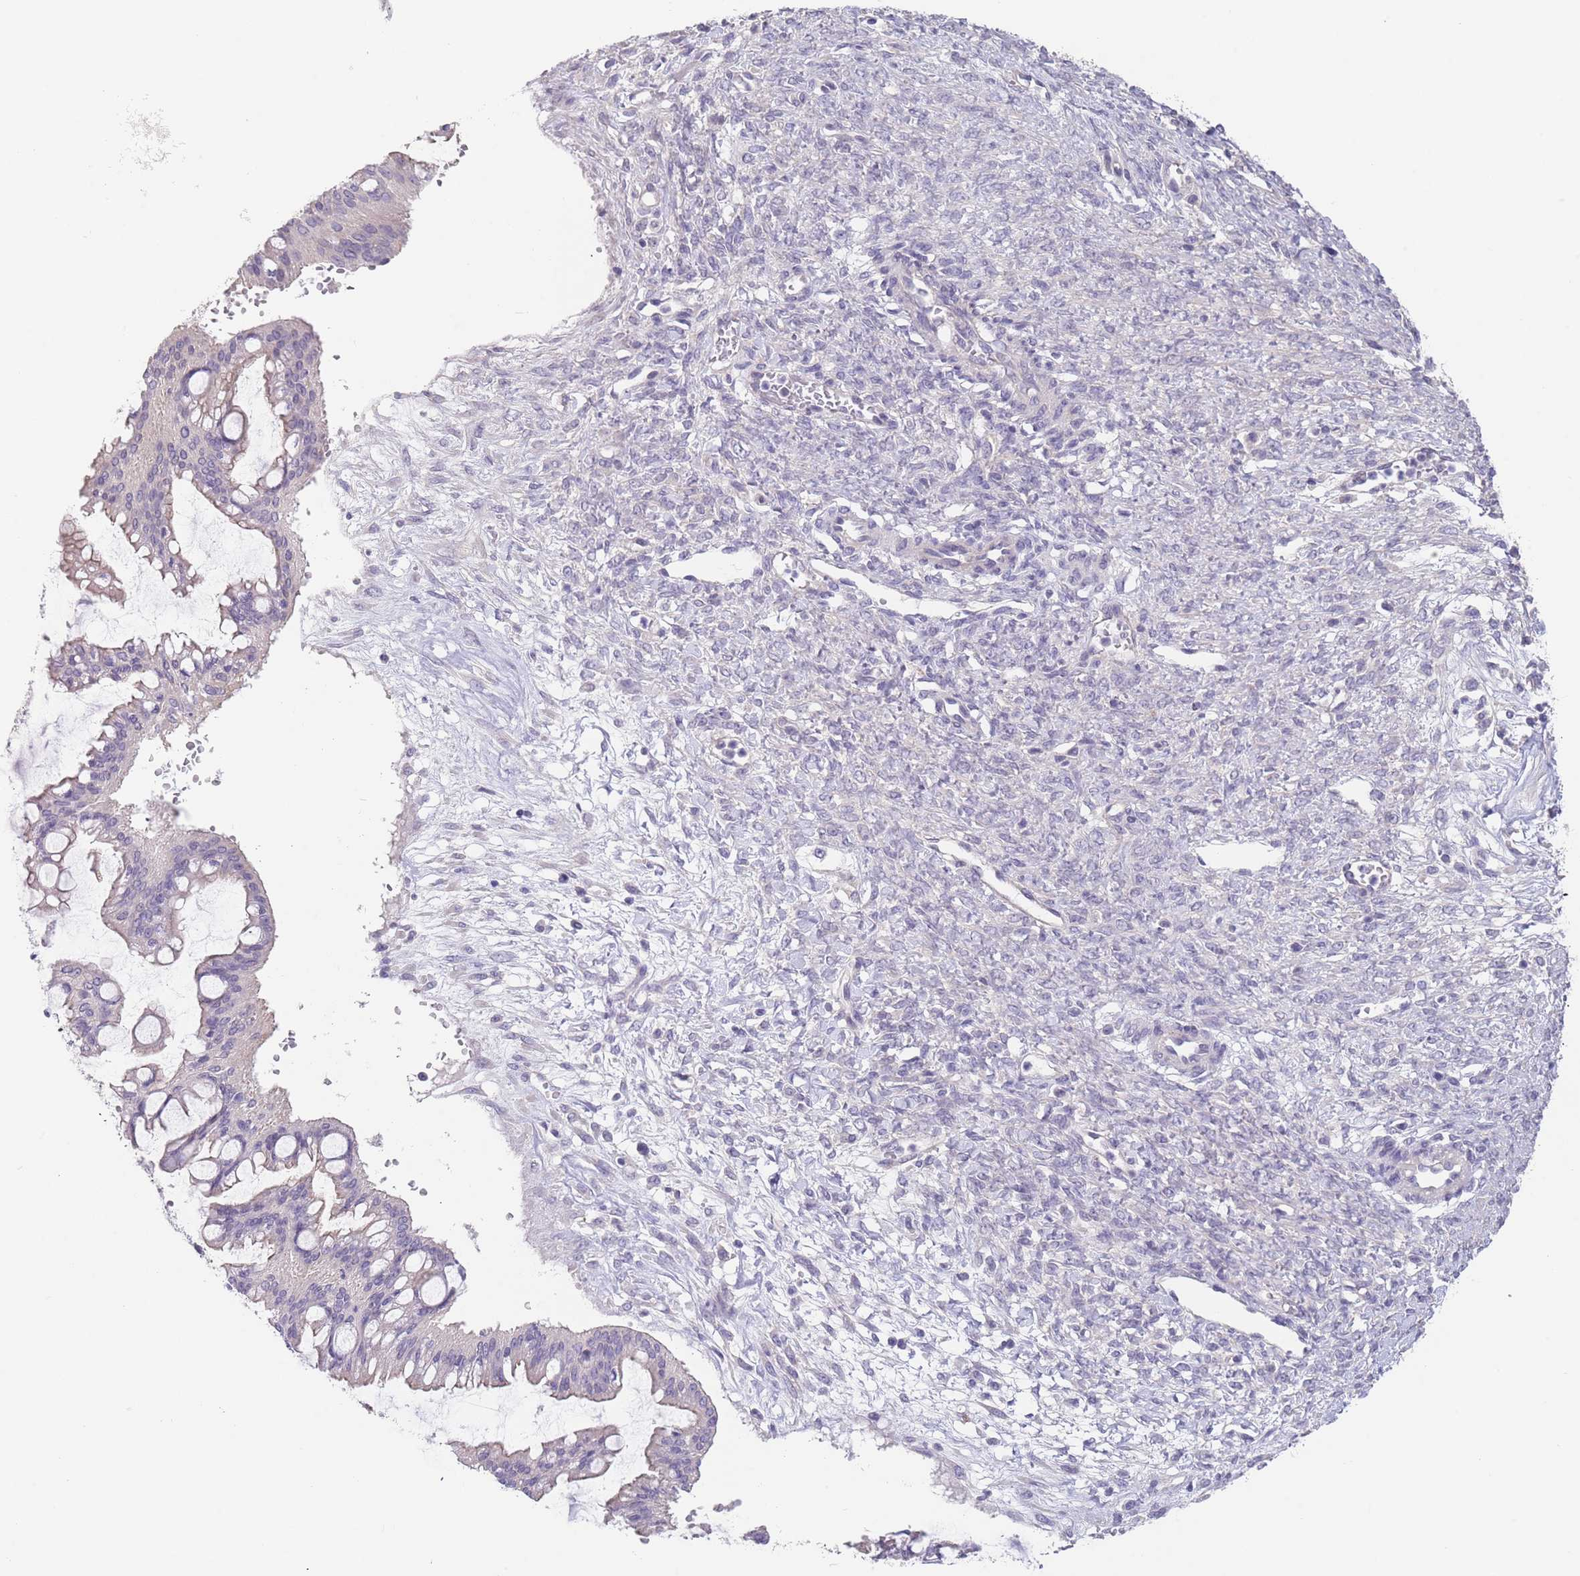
{"staining": {"intensity": "negative", "quantity": "none", "location": "none"}, "tissue": "ovarian cancer", "cell_type": "Tumor cells", "image_type": "cancer", "snomed": [{"axis": "morphology", "description": "Cystadenocarcinoma, mucinous, NOS"}, {"axis": "topography", "description": "Ovary"}], "caption": "This is an IHC micrograph of human ovarian mucinous cystadenocarcinoma. There is no staining in tumor cells.", "gene": "RNF169", "patient": {"sex": "female", "age": 73}}